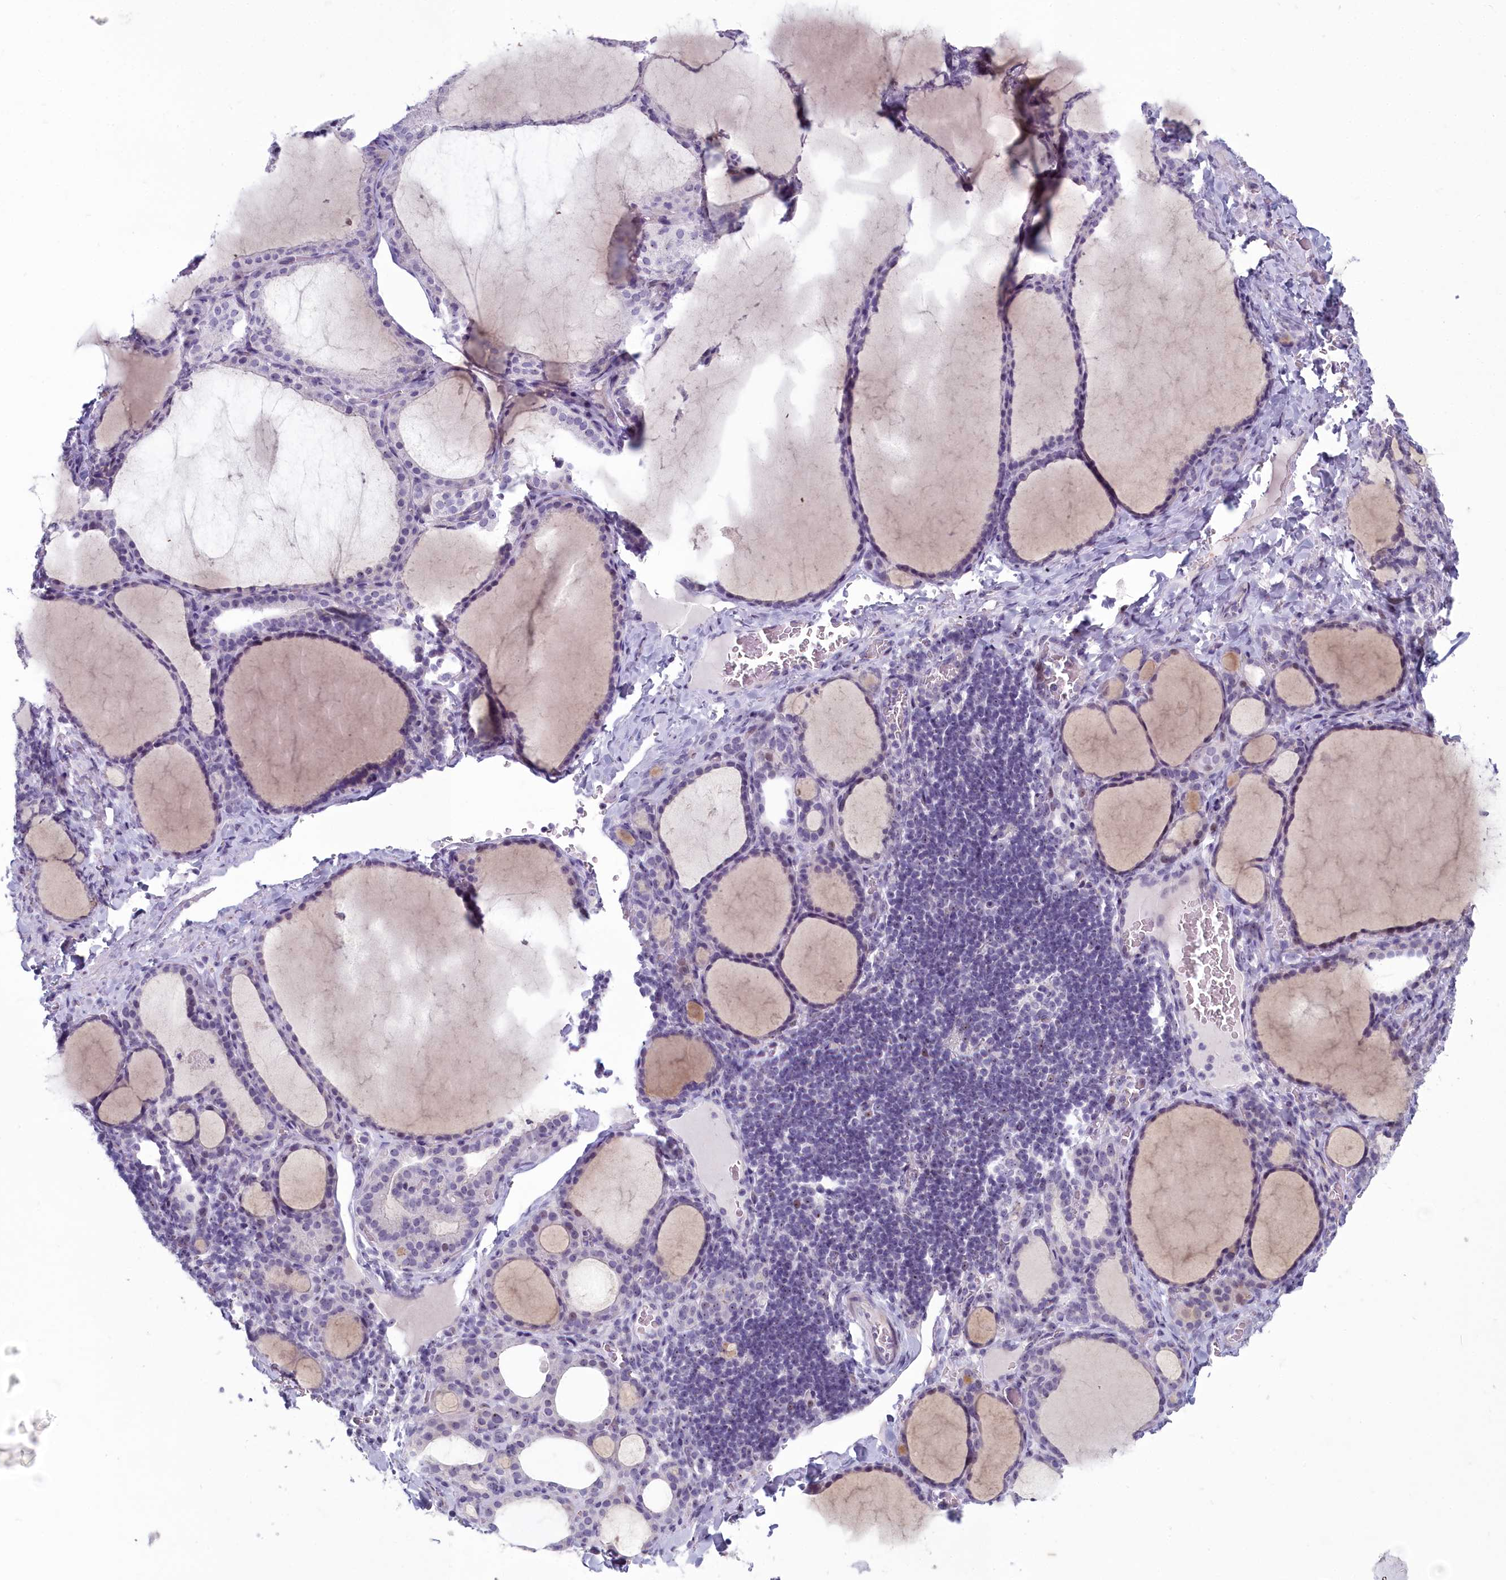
{"staining": {"intensity": "weak", "quantity": "<25%", "location": "nuclear"}, "tissue": "thyroid gland", "cell_type": "Glandular cells", "image_type": "normal", "snomed": [{"axis": "morphology", "description": "Normal tissue, NOS"}, {"axis": "topography", "description": "Thyroid gland"}], "caption": "Glandular cells are negative for protein expression in benign human thyroid gland. (Immunohistochemistry, brightfield microscopy, high magnification).", "gene": "INSYN2A", "patient": {"sex": "female", "age": 39}}